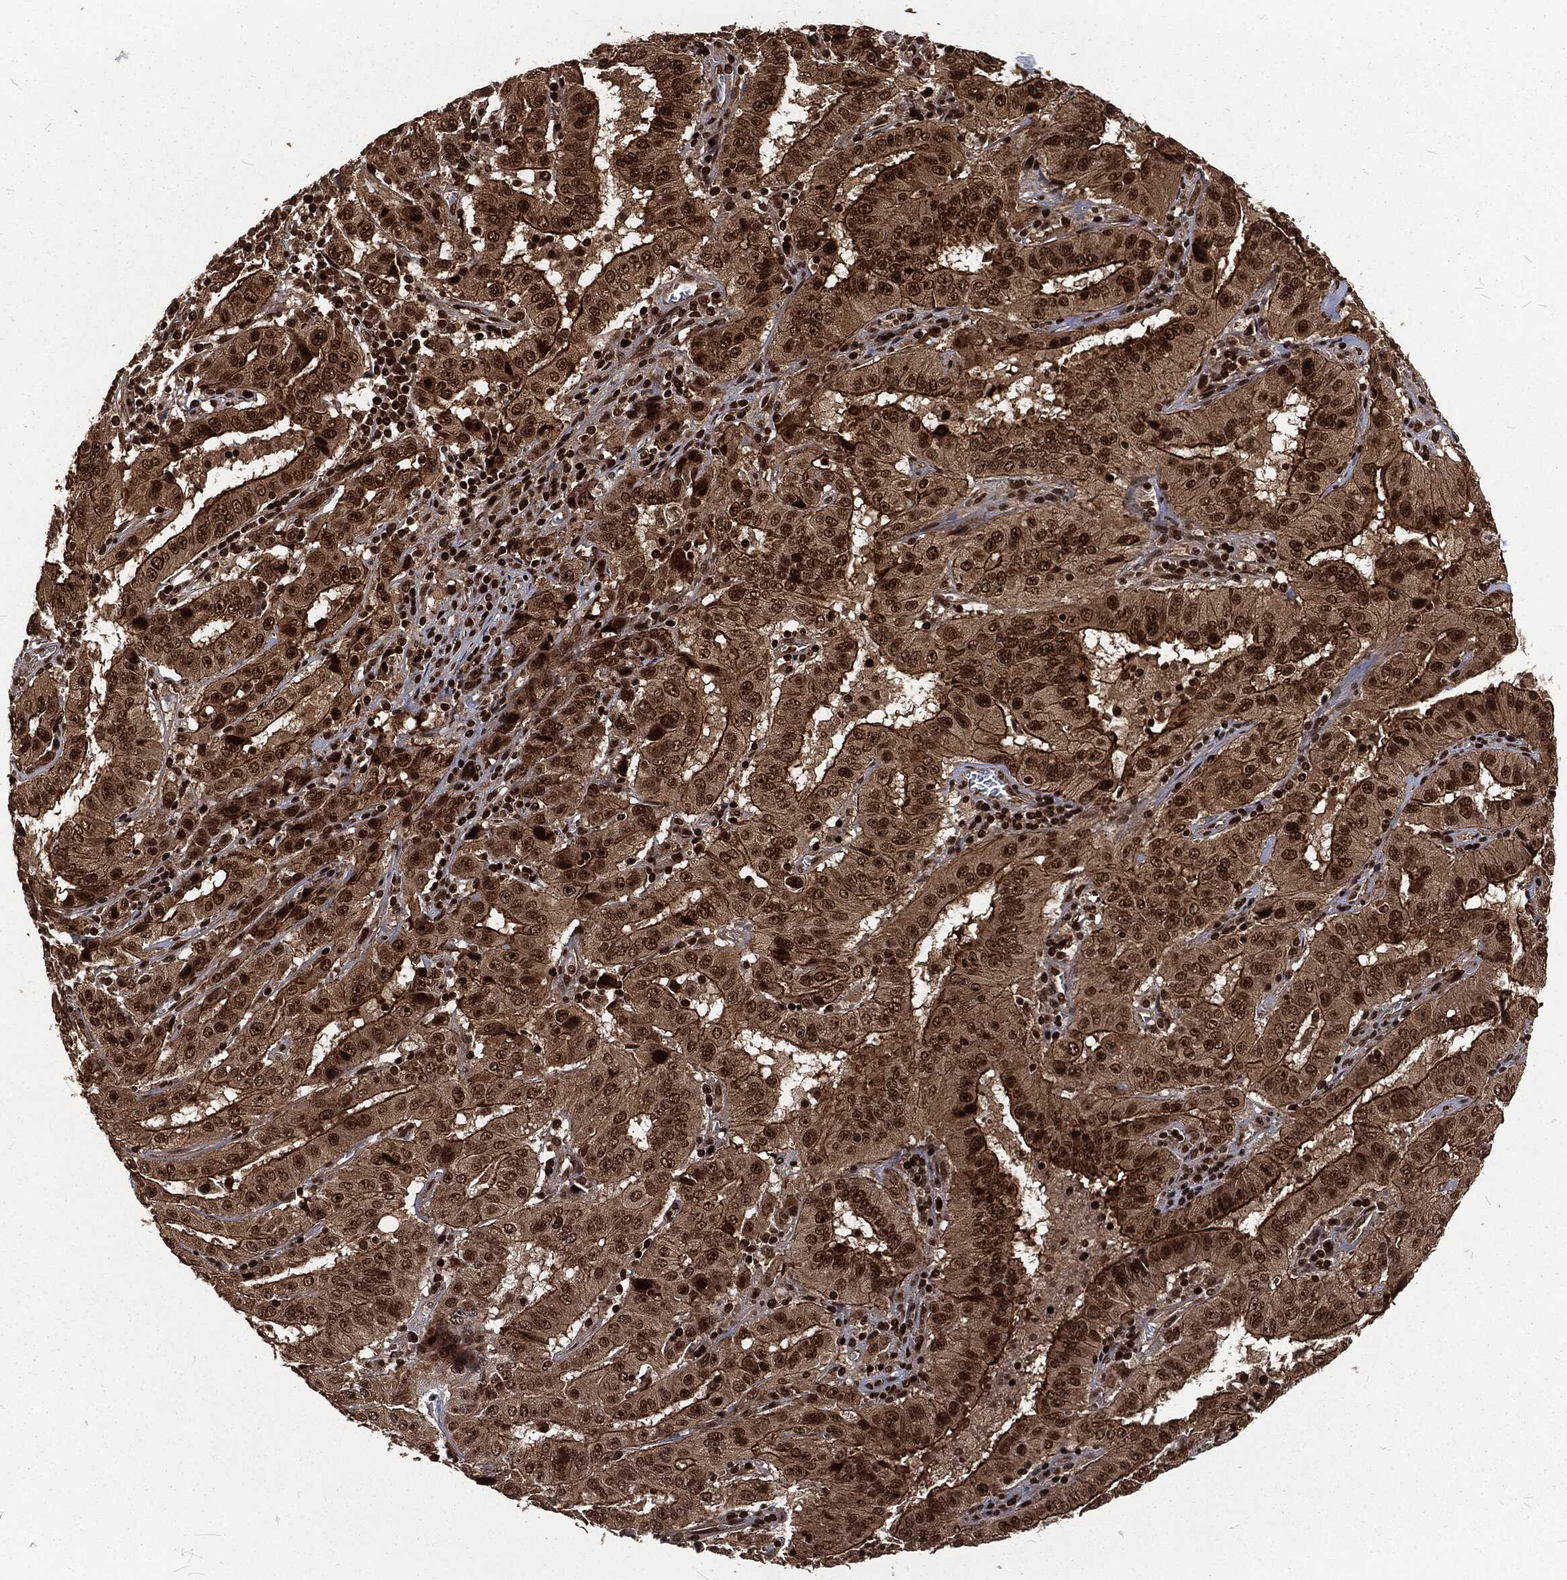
{"staining": {"intensity": "strong", "quantity": "<25%", "location": "nuclear"}, "tissue": "pancreatic cancer", "cell_type": "Tumor cells", "image_type": "cancer", "snomed": [{"axis": "morphology", "description": "Adenocarcinoma, NOS"}, {"axis": "topography", "description": "Pancreas"}], "caption": "This is an image of immunohistochemistry (IHC) staining of pancreatic cancer (adenocarcinoma), which shows strong staining in the nuclear of tumor cells.", "gene": "NGRN", "patient": {"sex": "male", "age": 63}}